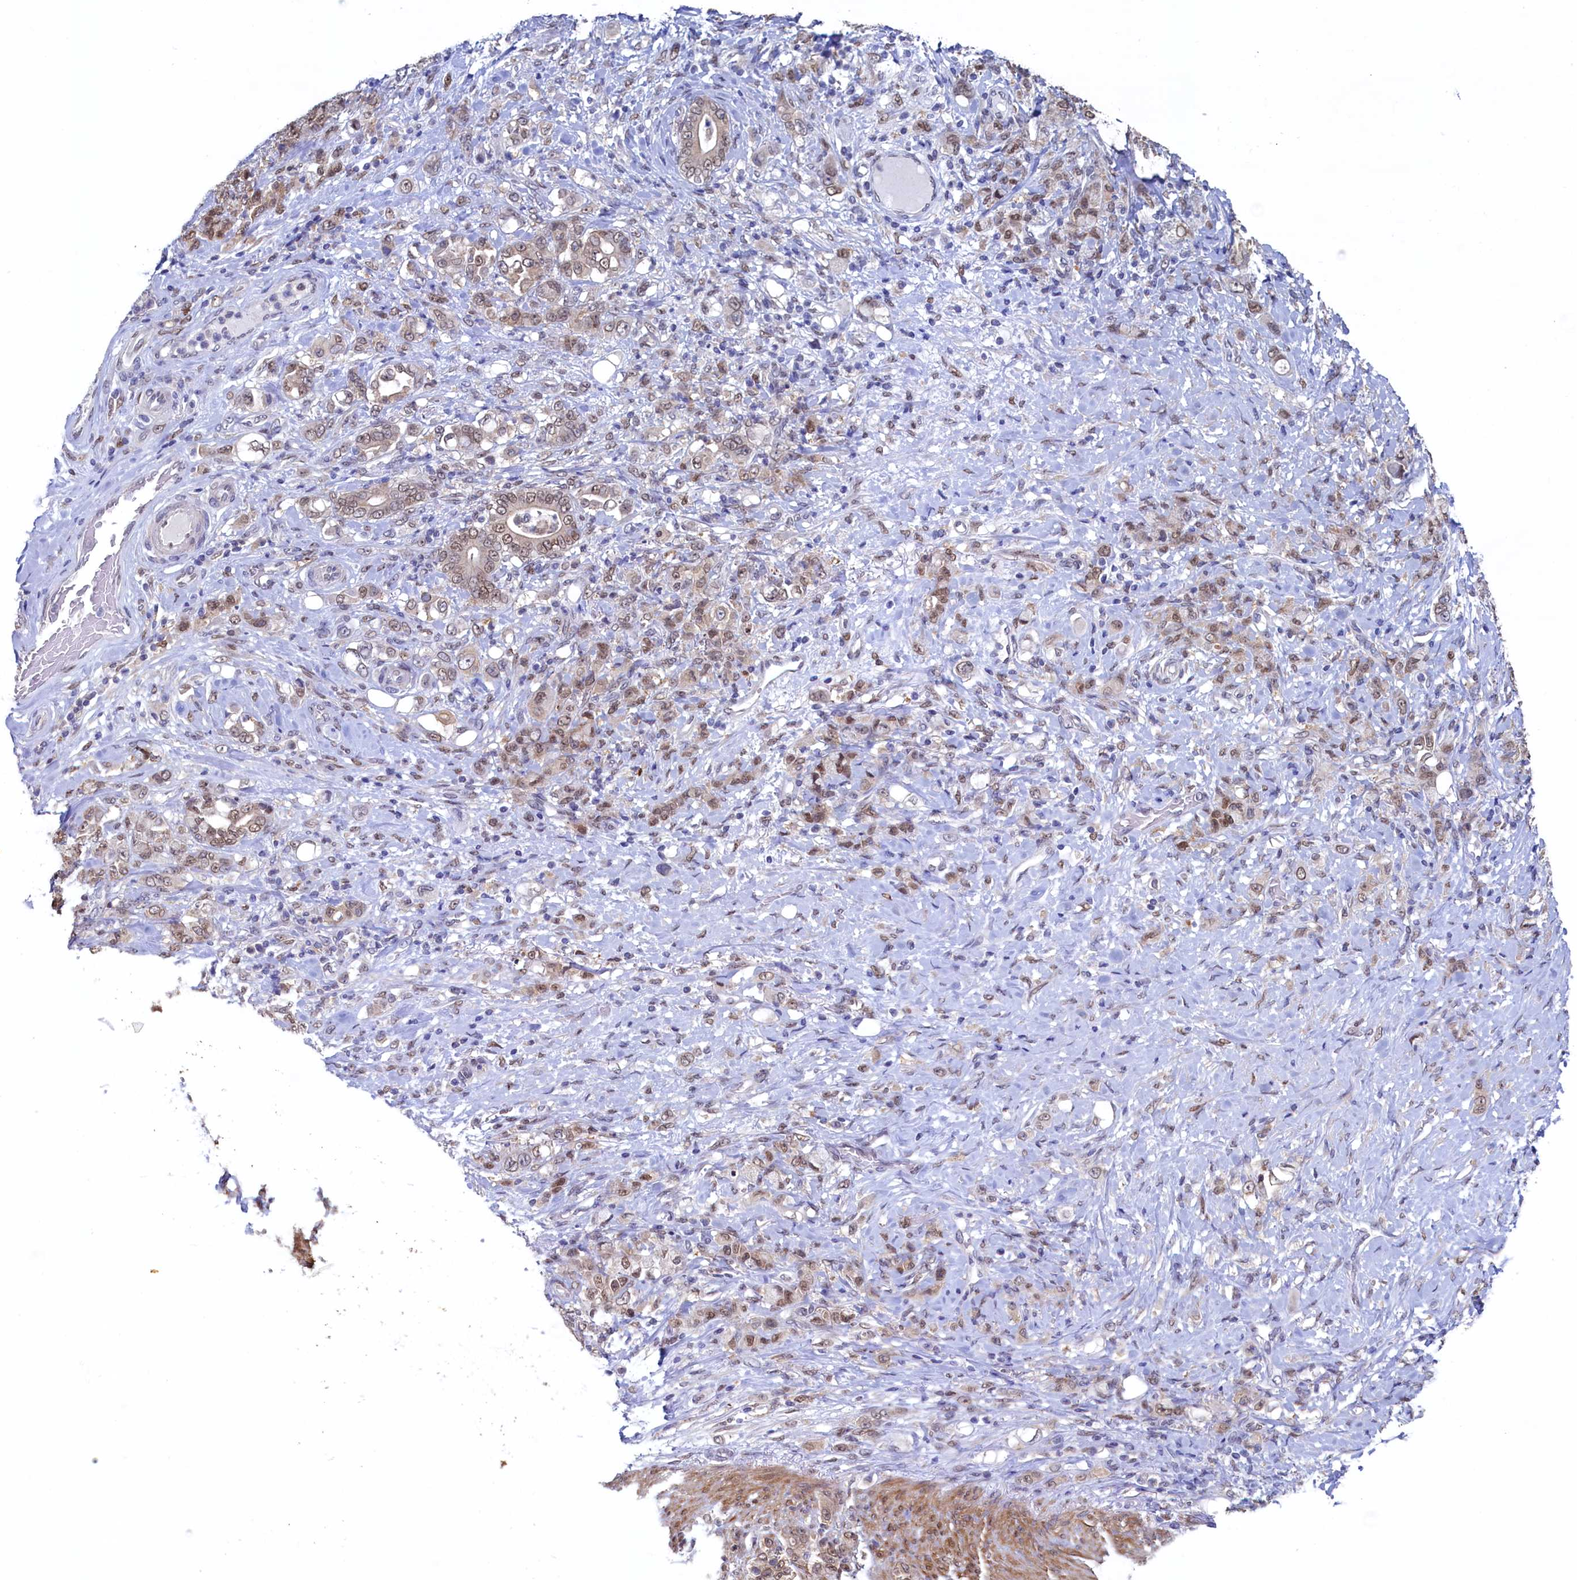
{"staining": {"intensity": "weak", "quantity": ">75%", "location": "nuclear"}, "tissue": "stomach cancer", "cell_type": "Tumor cells", "image_type": "cancer", "snomed": [{"axis": "morphology", "description": "Adenocarcinoma, NOS"}, {"axis": "topography", "description": "Stomach"}], "caption": "The histopathology image displays a brown stain indicating the presence of a protein in the nuclear of tumor cells in adenocarcinoma (stomach). The protein of interest is shown in brown color, while the nuclei are stained blue.", "gene": "AHCY", "patient": {"sex": "female", "age": 79}}